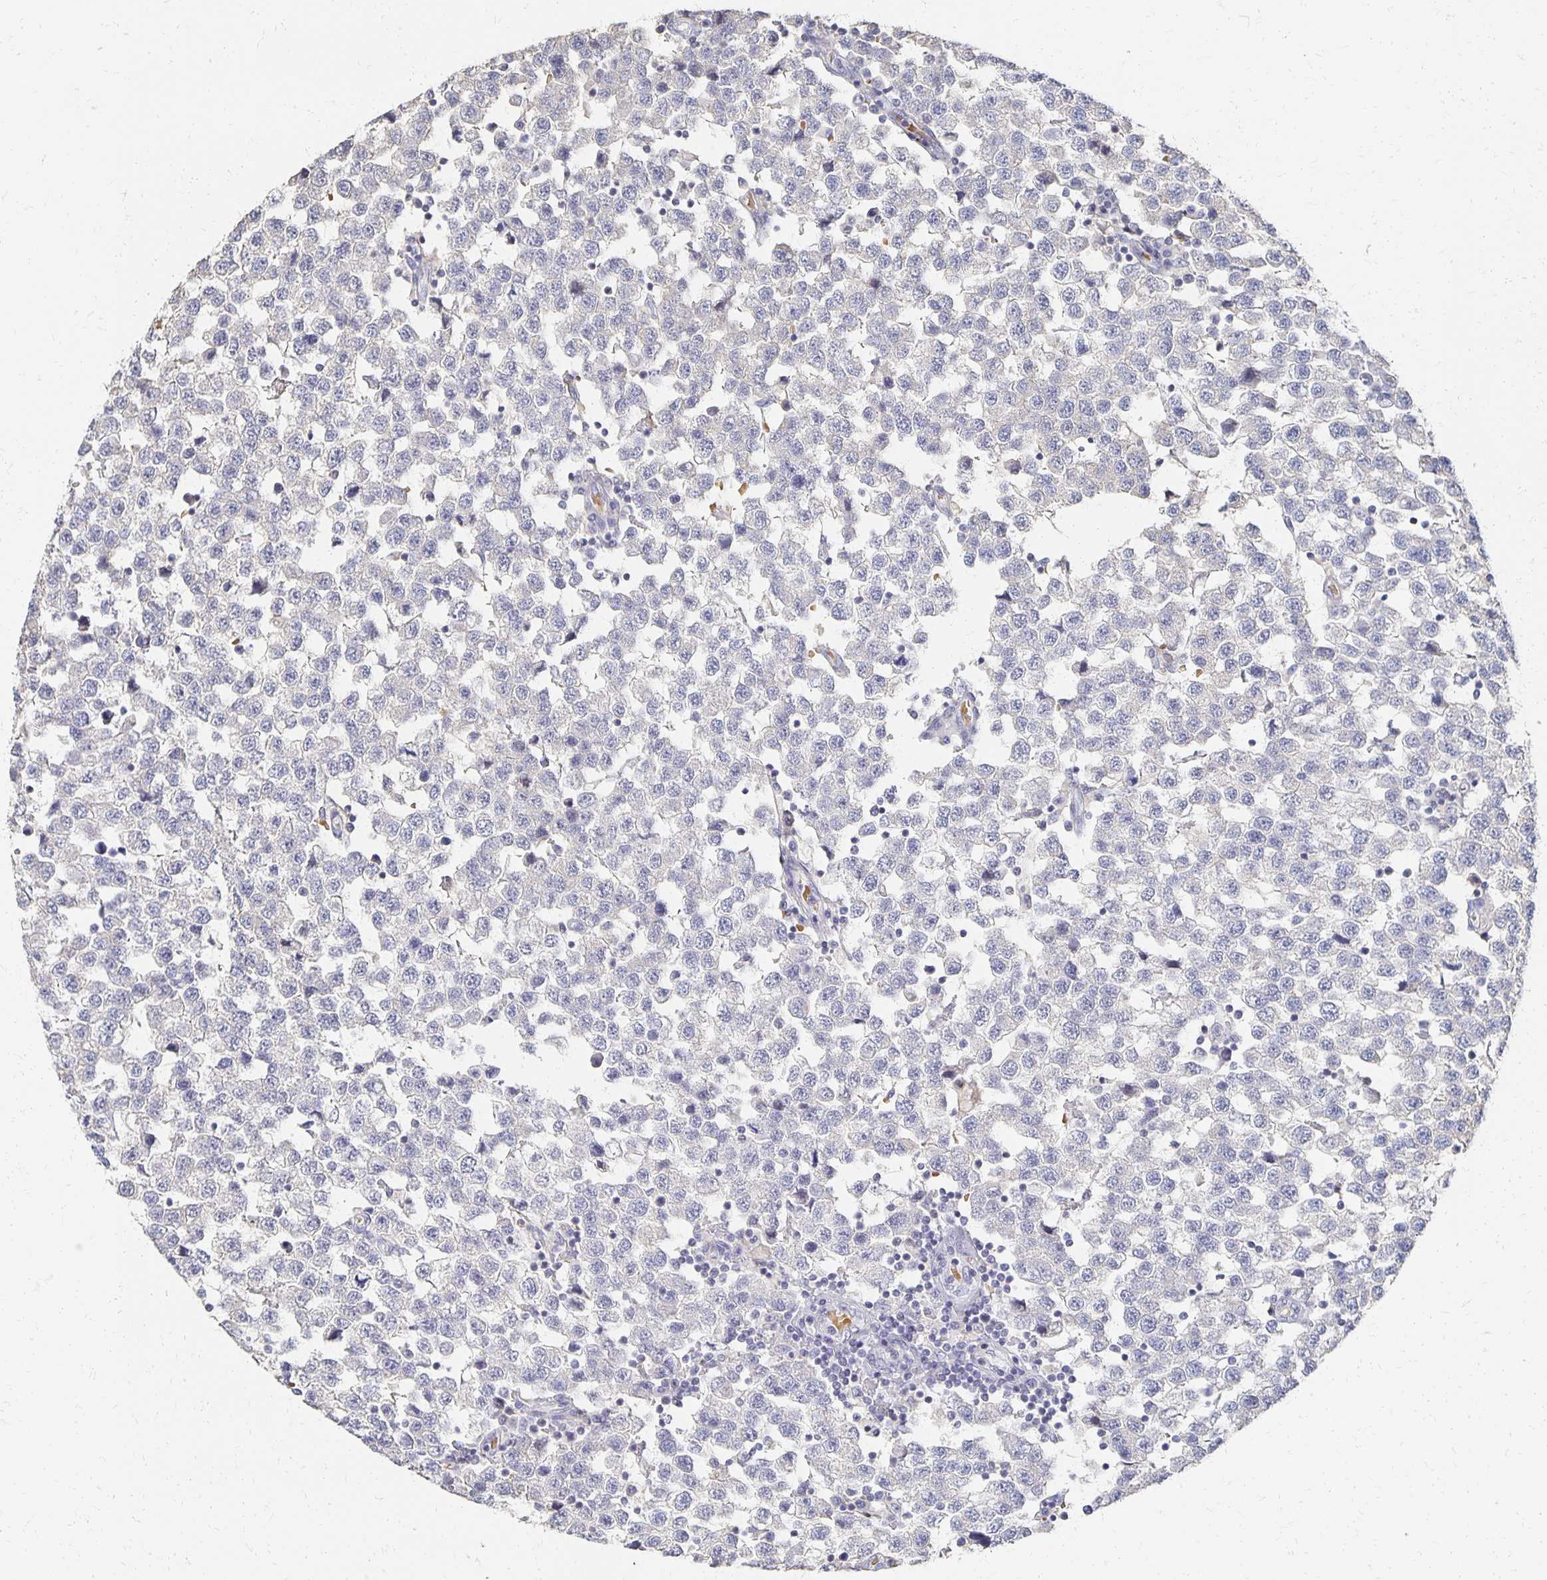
{"staining": {"intensity": "negative", "quantity": "none", "location": "none"}, "tissue": "testis cancer", "cell_type": "Tumor cells", "image_type": "cancer", "snomed": [{"axis": "morphology", "description": "Seminoma, NOS"}, {"axis": "topography", "description": "Testis"}], "caption": "Immunohistochemistry of testis seminoma shows no staining in tumor cells. (Stains: DAB IHC with hematoxylin counter stain, Microscopy: brightfield microscopy at high magnification).", "gene": "CST6", "patient": {"sex": "male", "age": 34}}